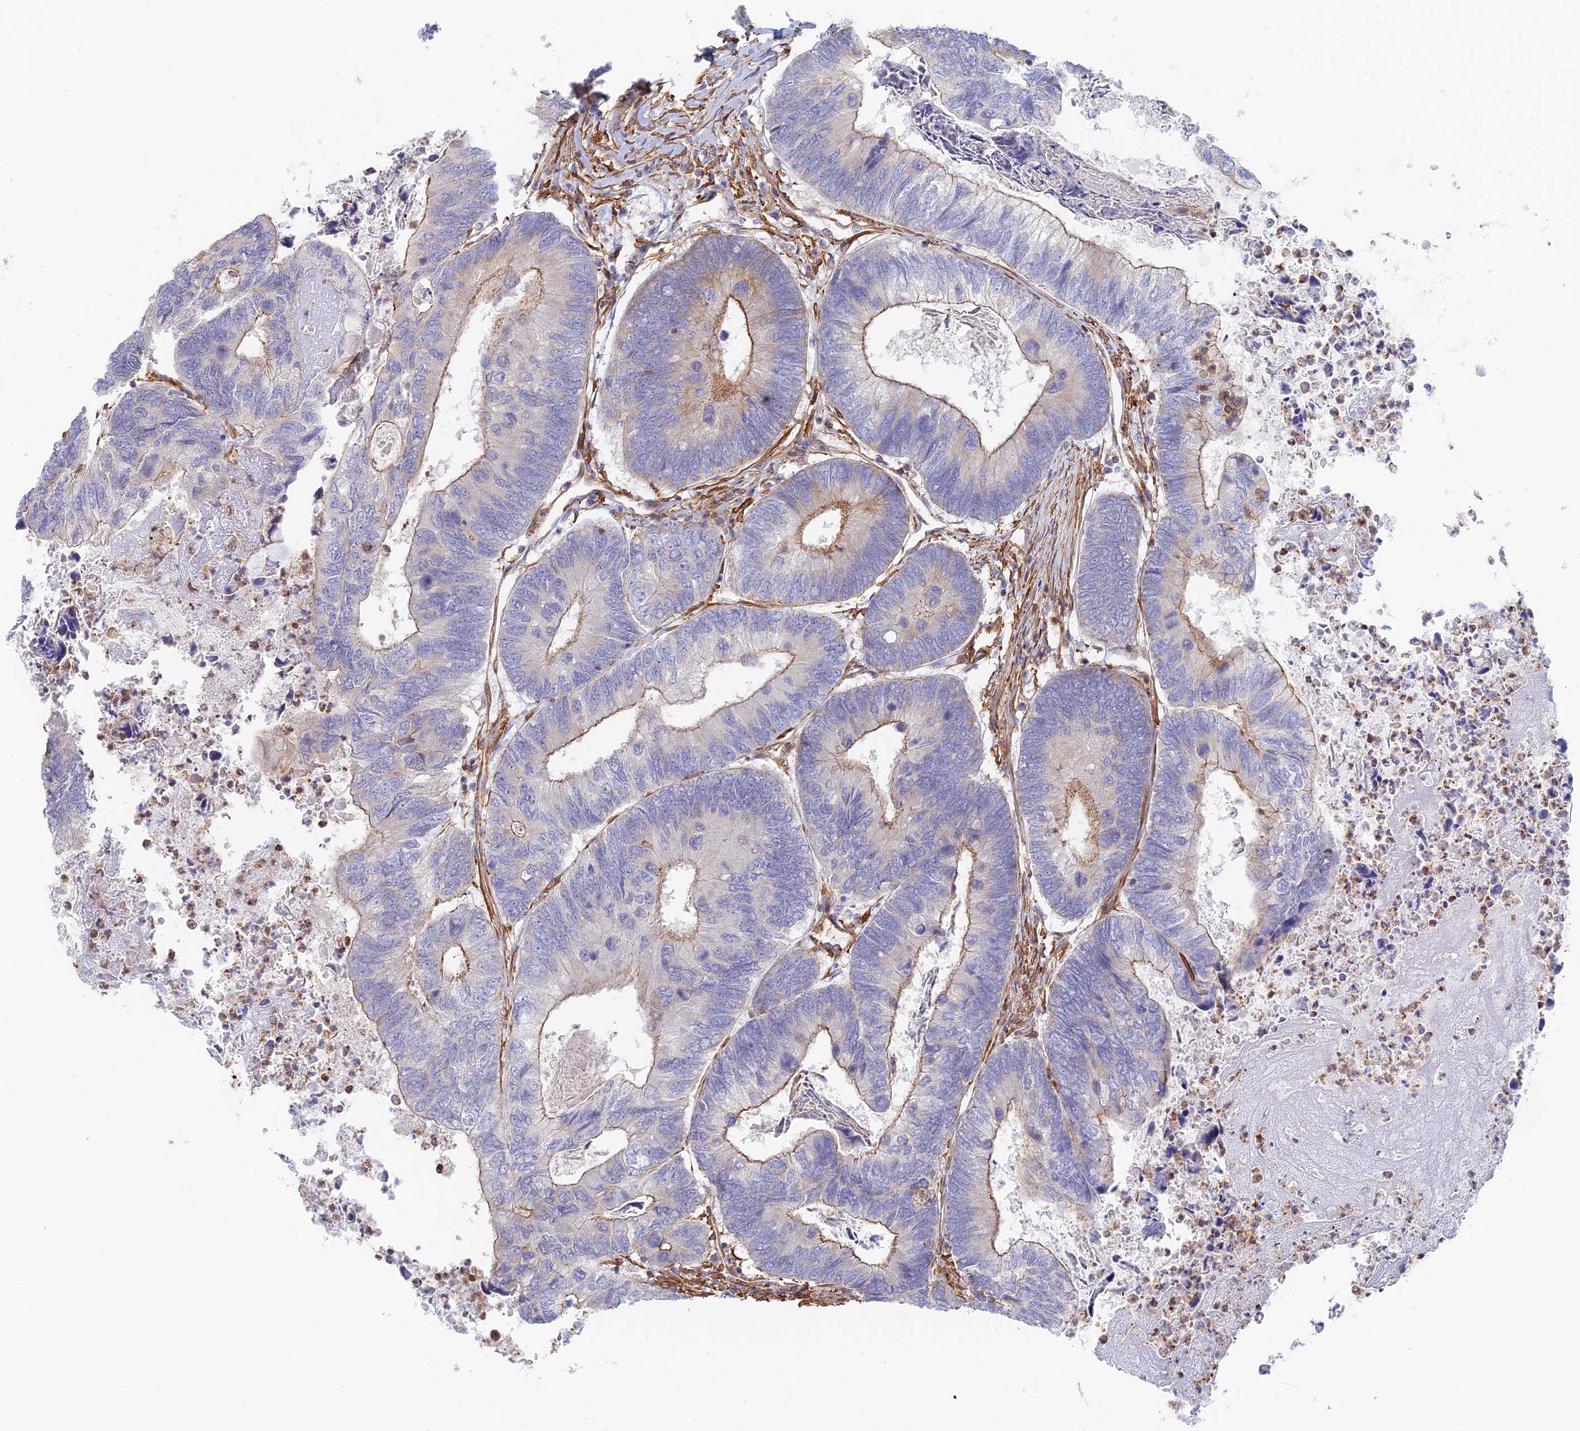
{"staining": {"intensity": "moderate", "quantity": "25%-75%", "location": "cytoplasmic/membranous"}, "tissue": "colorectal cancer", "cell_type": "Tumor cells", "image_type": "cancer", "snomed": [{"axis": "morphology", "description": "Adenocarcinoma, NOS"}, {"axis": "topography", "description": "Colon"}], "caption": "This is a micrograph of immunohistochemistry (IHC) staining of colorectal cancer, which shows moderate staining in the cytoplasmic/membranous of tumor cells.", "gene": "PAK4", "patient": {"sex": "female", "age": 67}}